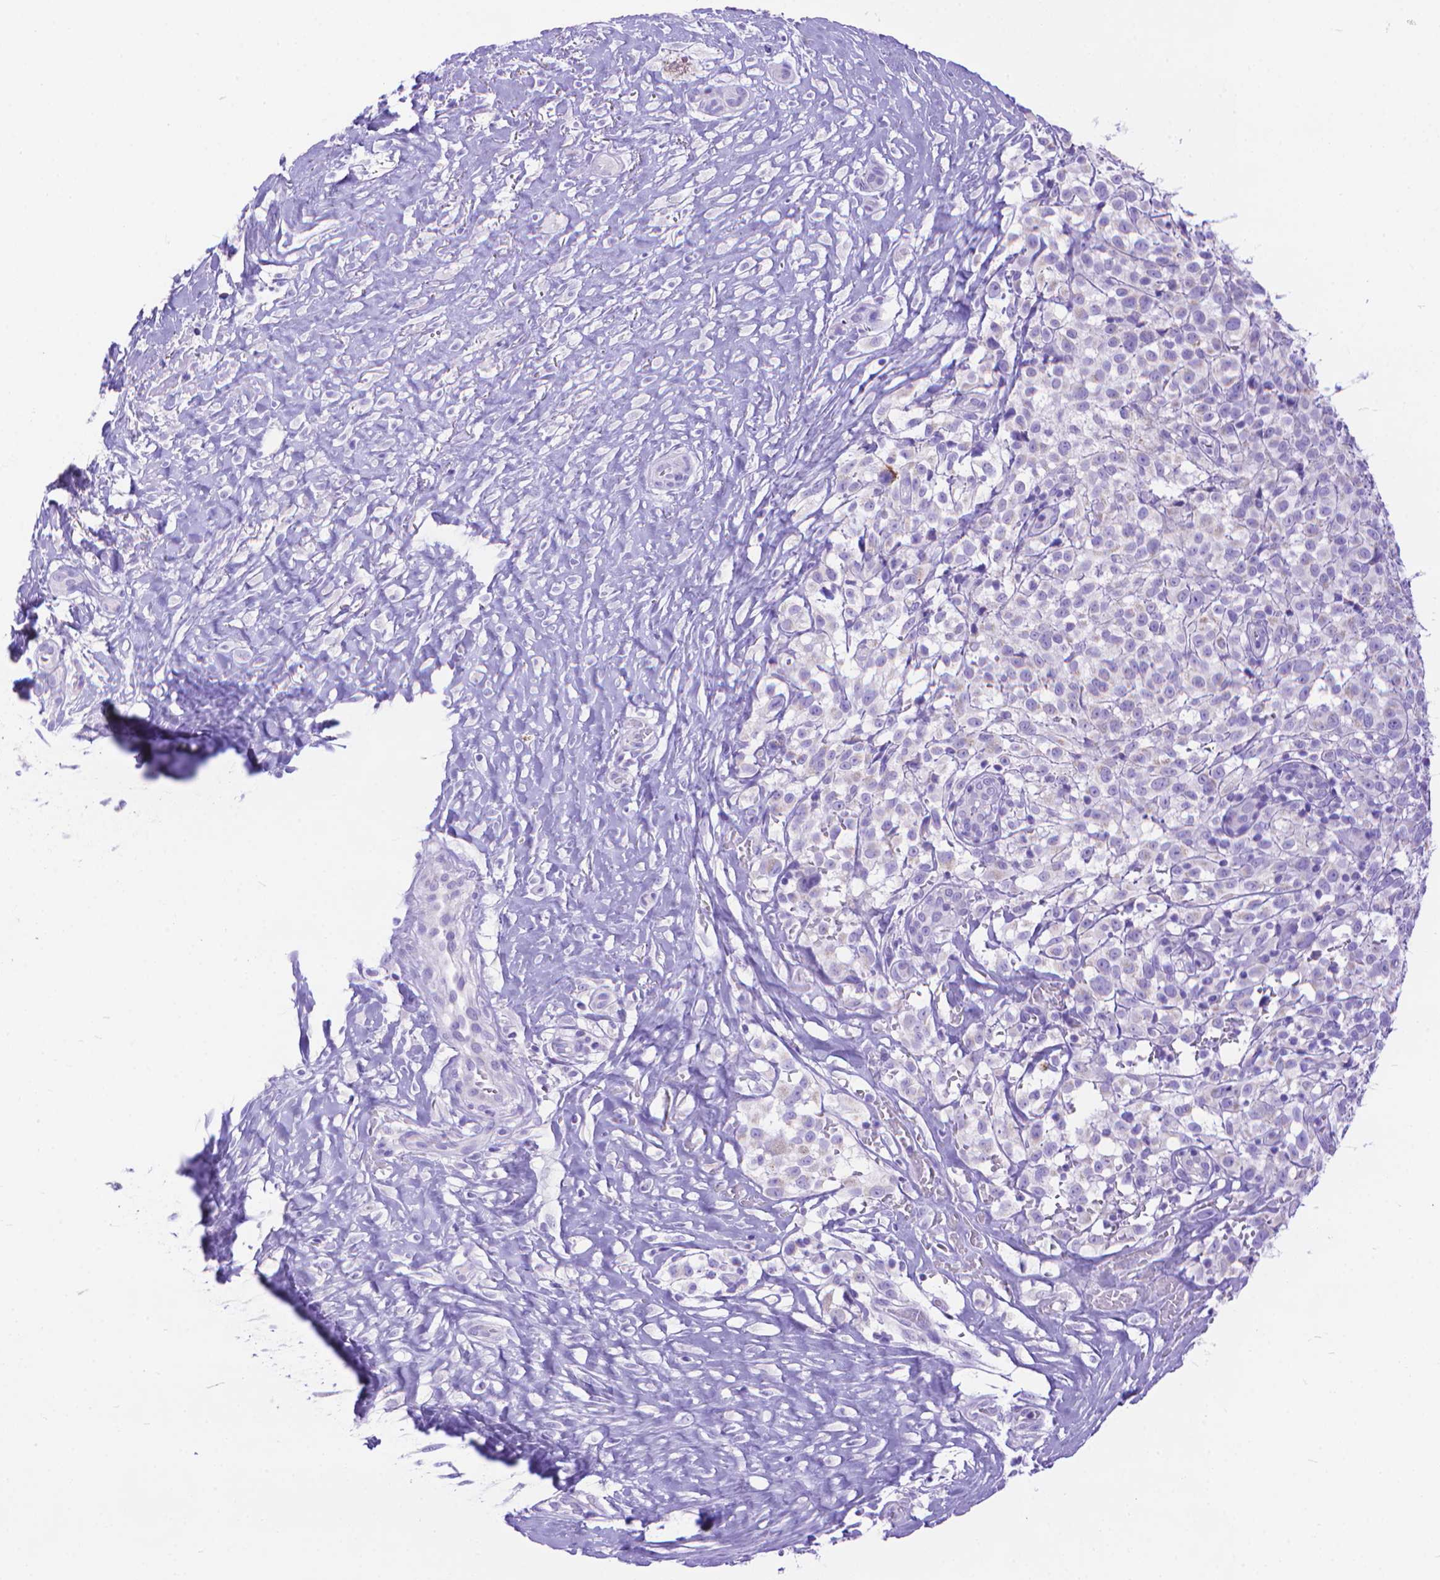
{"staining": {"intensity": "negative", "quantity": "none", "location": "none"}, "tissue": "melanoma", "cell_type": "Tumor cells", "image_type": "cancer", "snomed": [{"axis": "morphology", "description": "Malignant melanoma, NOS"}, {"axis": "topography", "description": "Skin"}], "caption": "Protein analysis of melanoma exhibits no significant staining in tumor cells.", "gene": "DHRS2", "patient": {"sex": "male", "age": 85}}